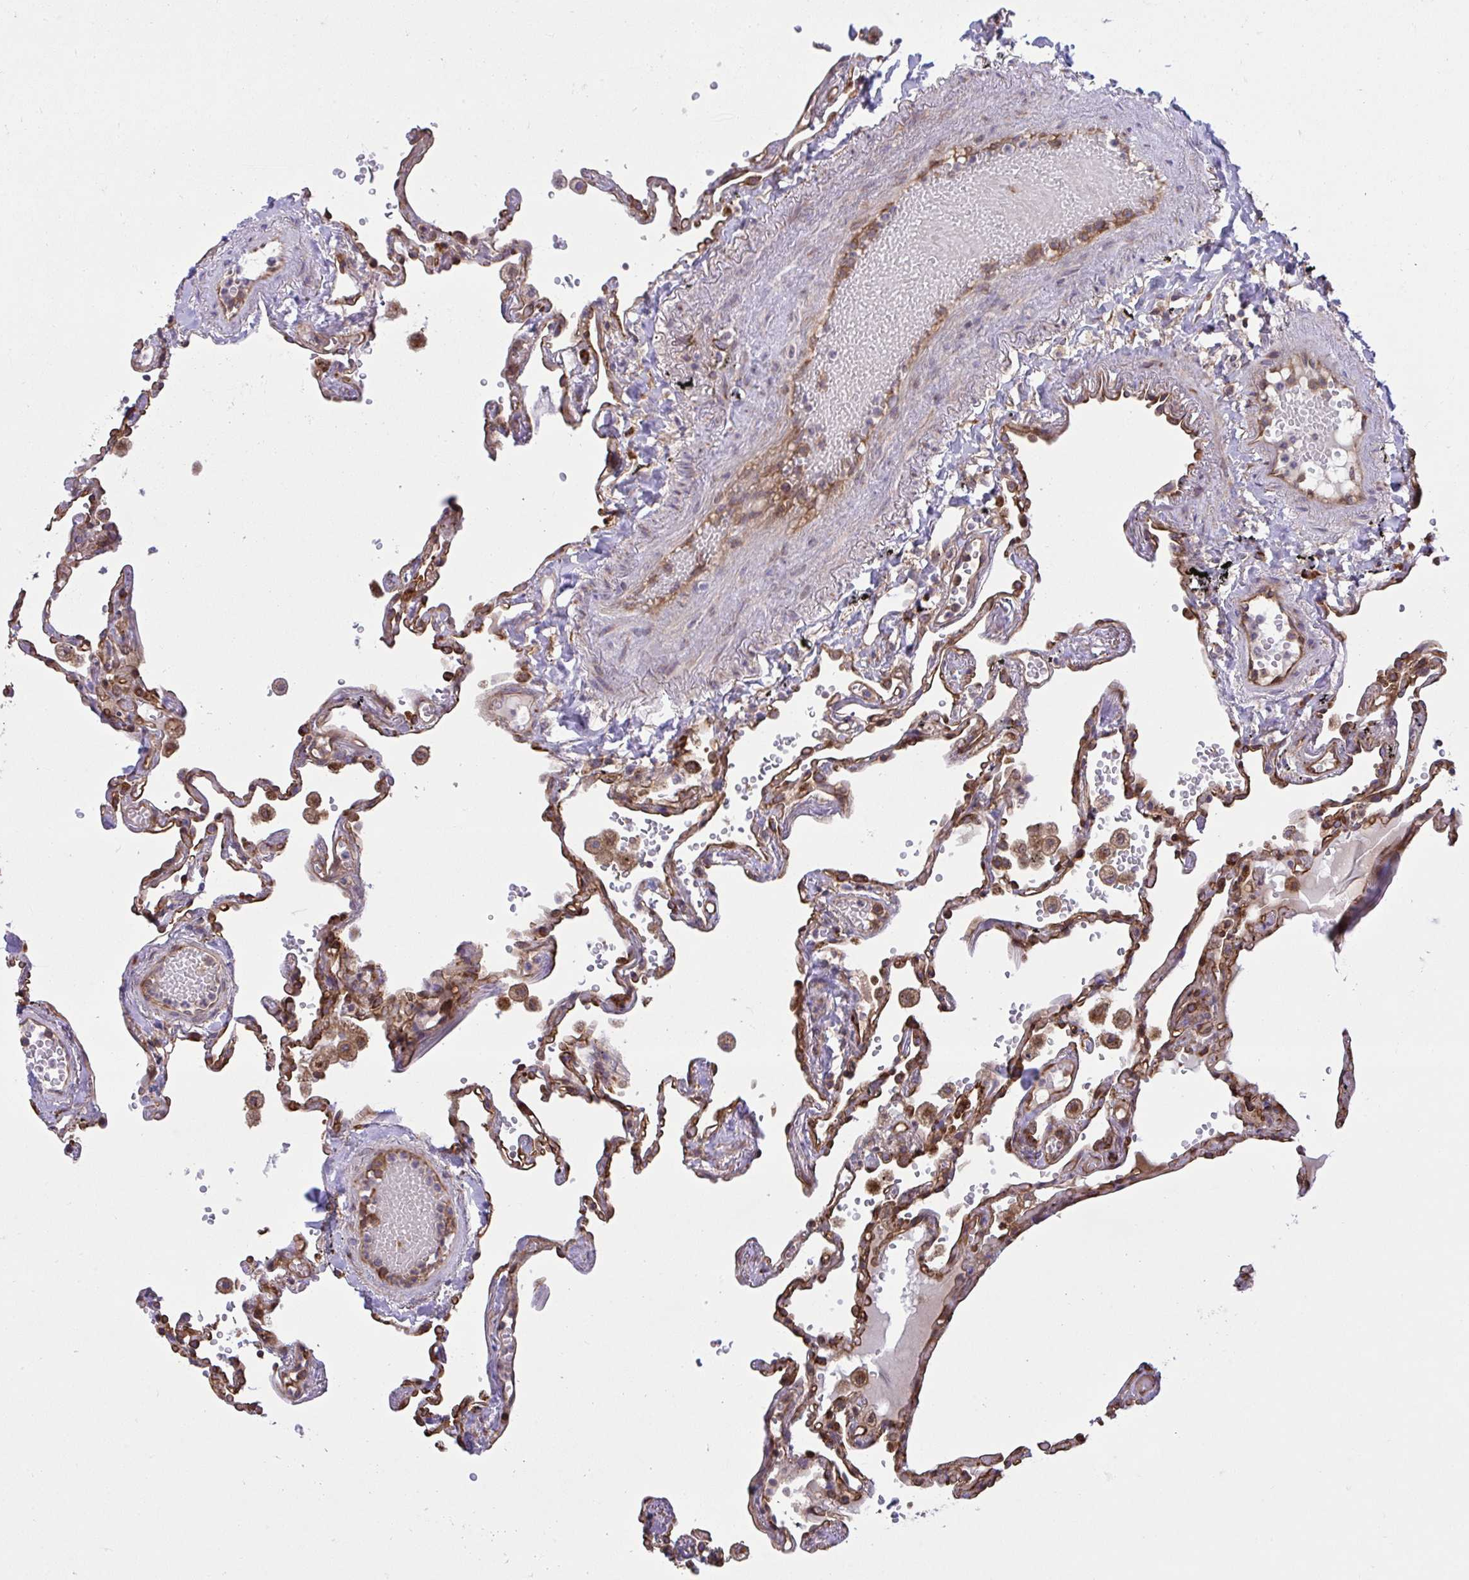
{"staining": {"intensity": "moderate", "quantity": ">75%", "location": "cytoplasmic/membranous"}, "tissue": "lung", "cell_type": "Alveolar cells", "image_type": "normal", "snomed": [{"axis": "morphology", "description": "Normal tissue, NOS"}, {"axis": "topography", "description": "Lung"}], "caption": "This is a histology image of IHC staining of normal lung, which shows moderate expression in the cytoplasmic/membranous of alveolar cells.", "gene": "NMNAT3", "patient": {"sex": "female", "age": 67}}